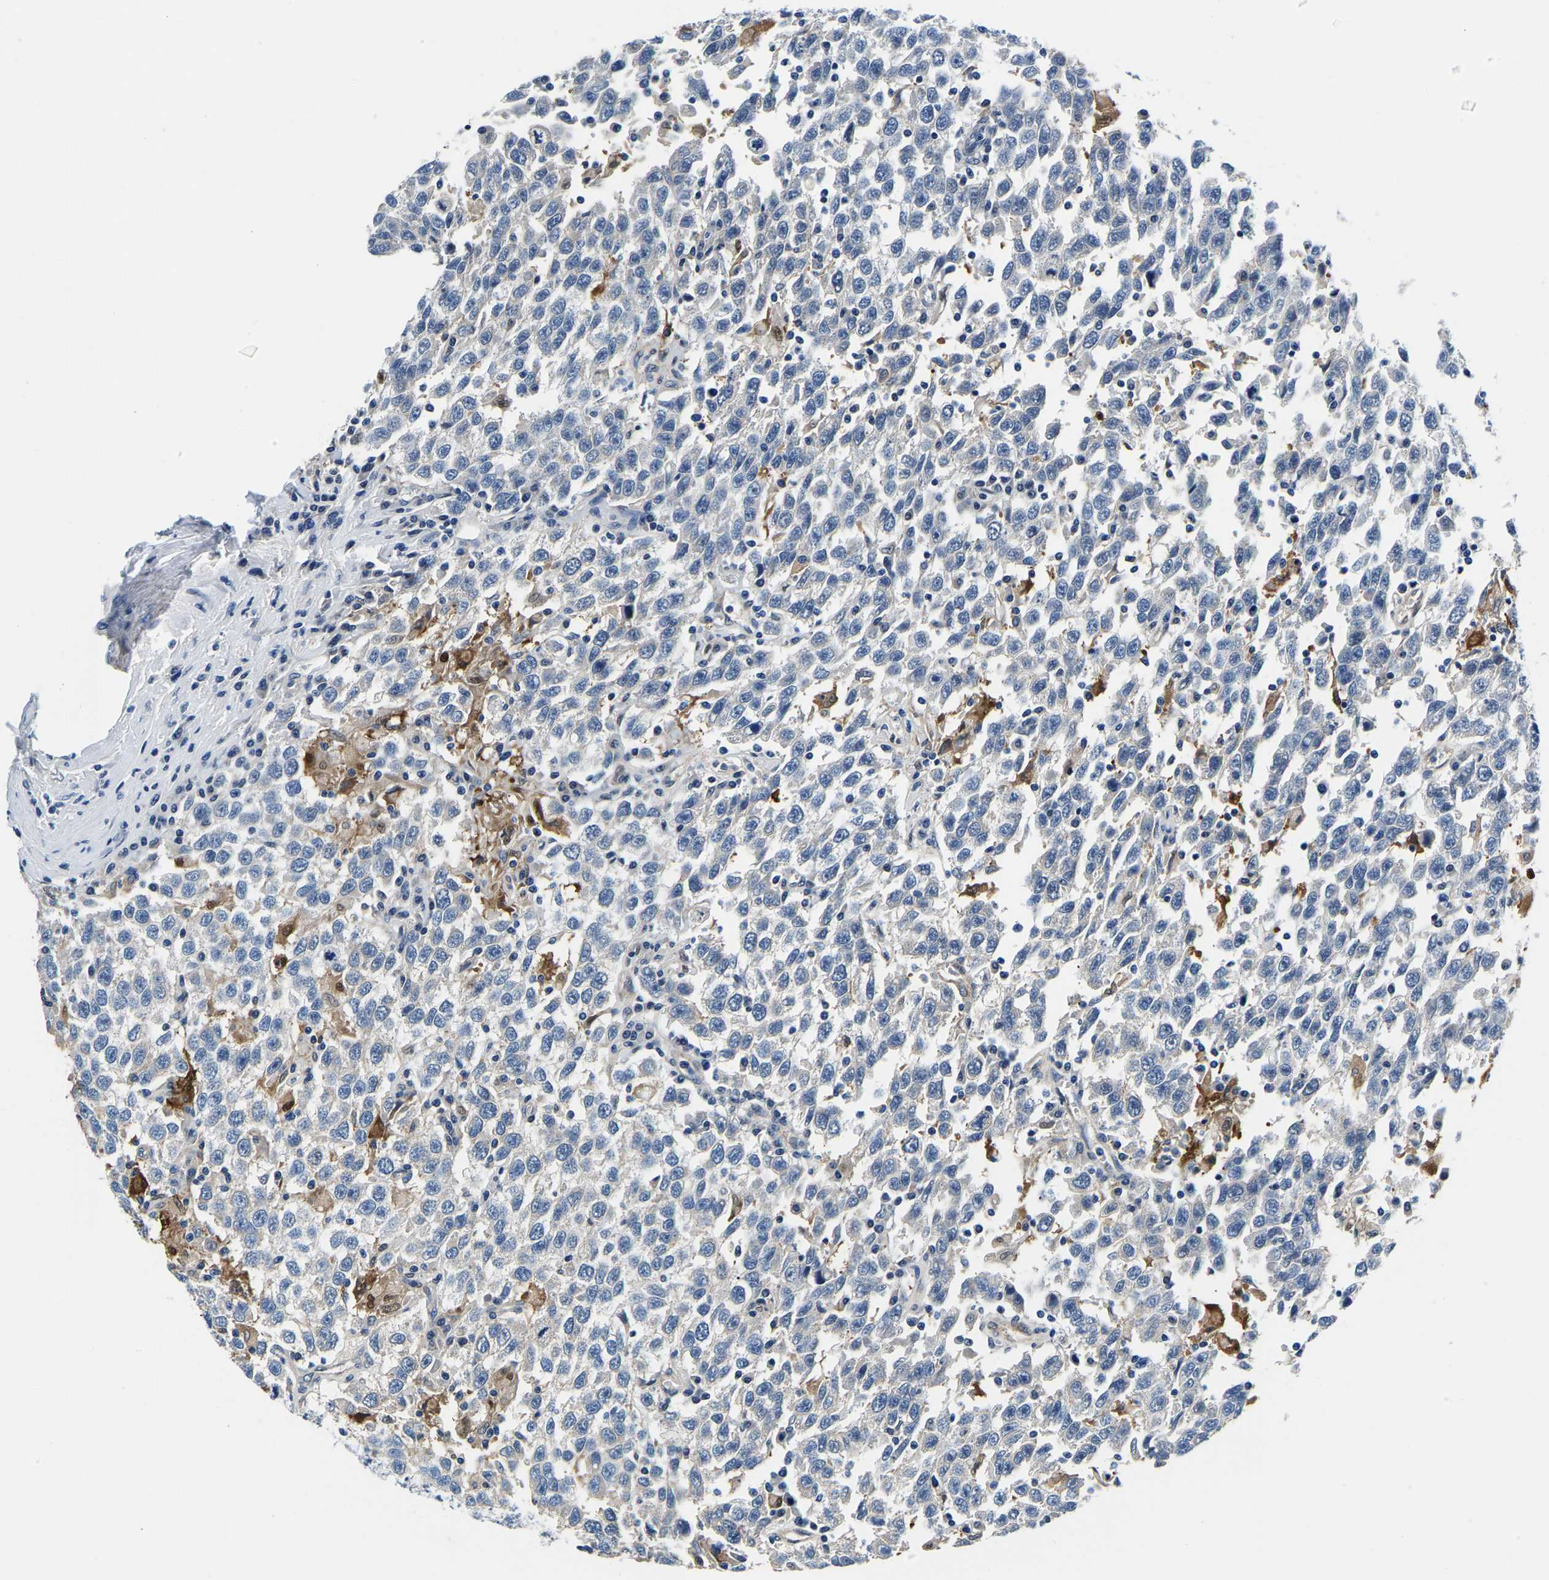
{"staining": {"intensity": "negative", "quantity": "none", "location": "none"}, "tissue": "testis cancer", "cell_type": "Tumor cells", "image_type": "cancer", "snomed": [{"axis": "morphology", "description": "Seminoma, NOS"}, {"axis": "topography", "description": "Testis"}], "caption": "Tumor cells show no significant expression in testis seminoma. Brightfield microscopy of IHC stained with DAB (brown) and hematoxylin (blue), captured at high magnification.", "gene": "ACO1", "patient": {"sex": "male", "age": 41}}